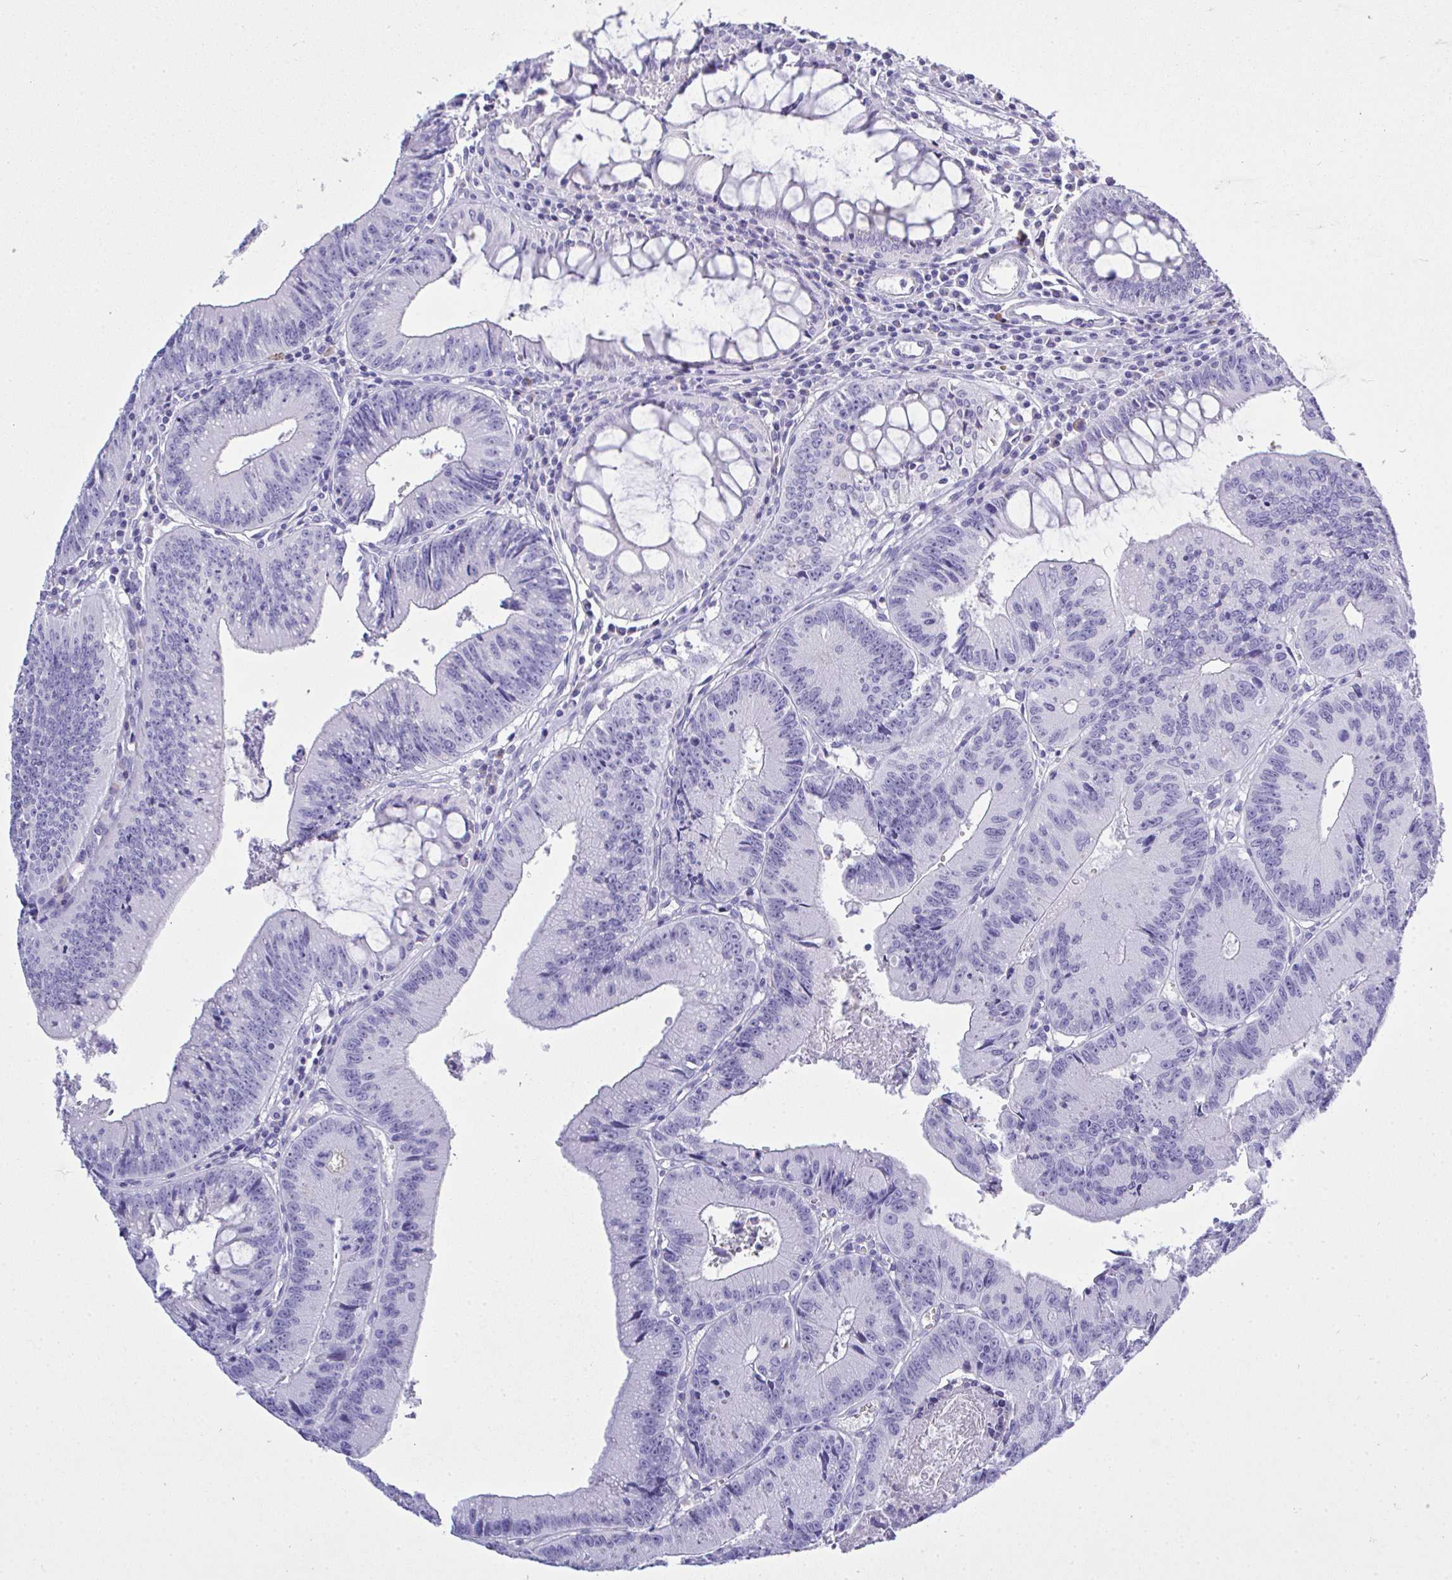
{"staining": {"intensity": "negative", "quantity": "none", "location": "none"}, "tissue": "colorectal cancer", "cell_type": "Tumor cells", "image_type": "cancer", "snomed": [{"axis": "morphology", "description": "Adenocarcinoma, NOS"}, {"axis": "topography", "description": "Rectum"}], "caption": "This is a micrograph of immunohistochemistry (IHC) staining of adenocarcinoma (colorectal), which shows no staining in tumor cells. The staining is performed using DAB brown chromogen with nuclei counter-stained in using hematoxylin.", "gene": "AKR1D1", "patient": {"sex": "female", "age": 81}}